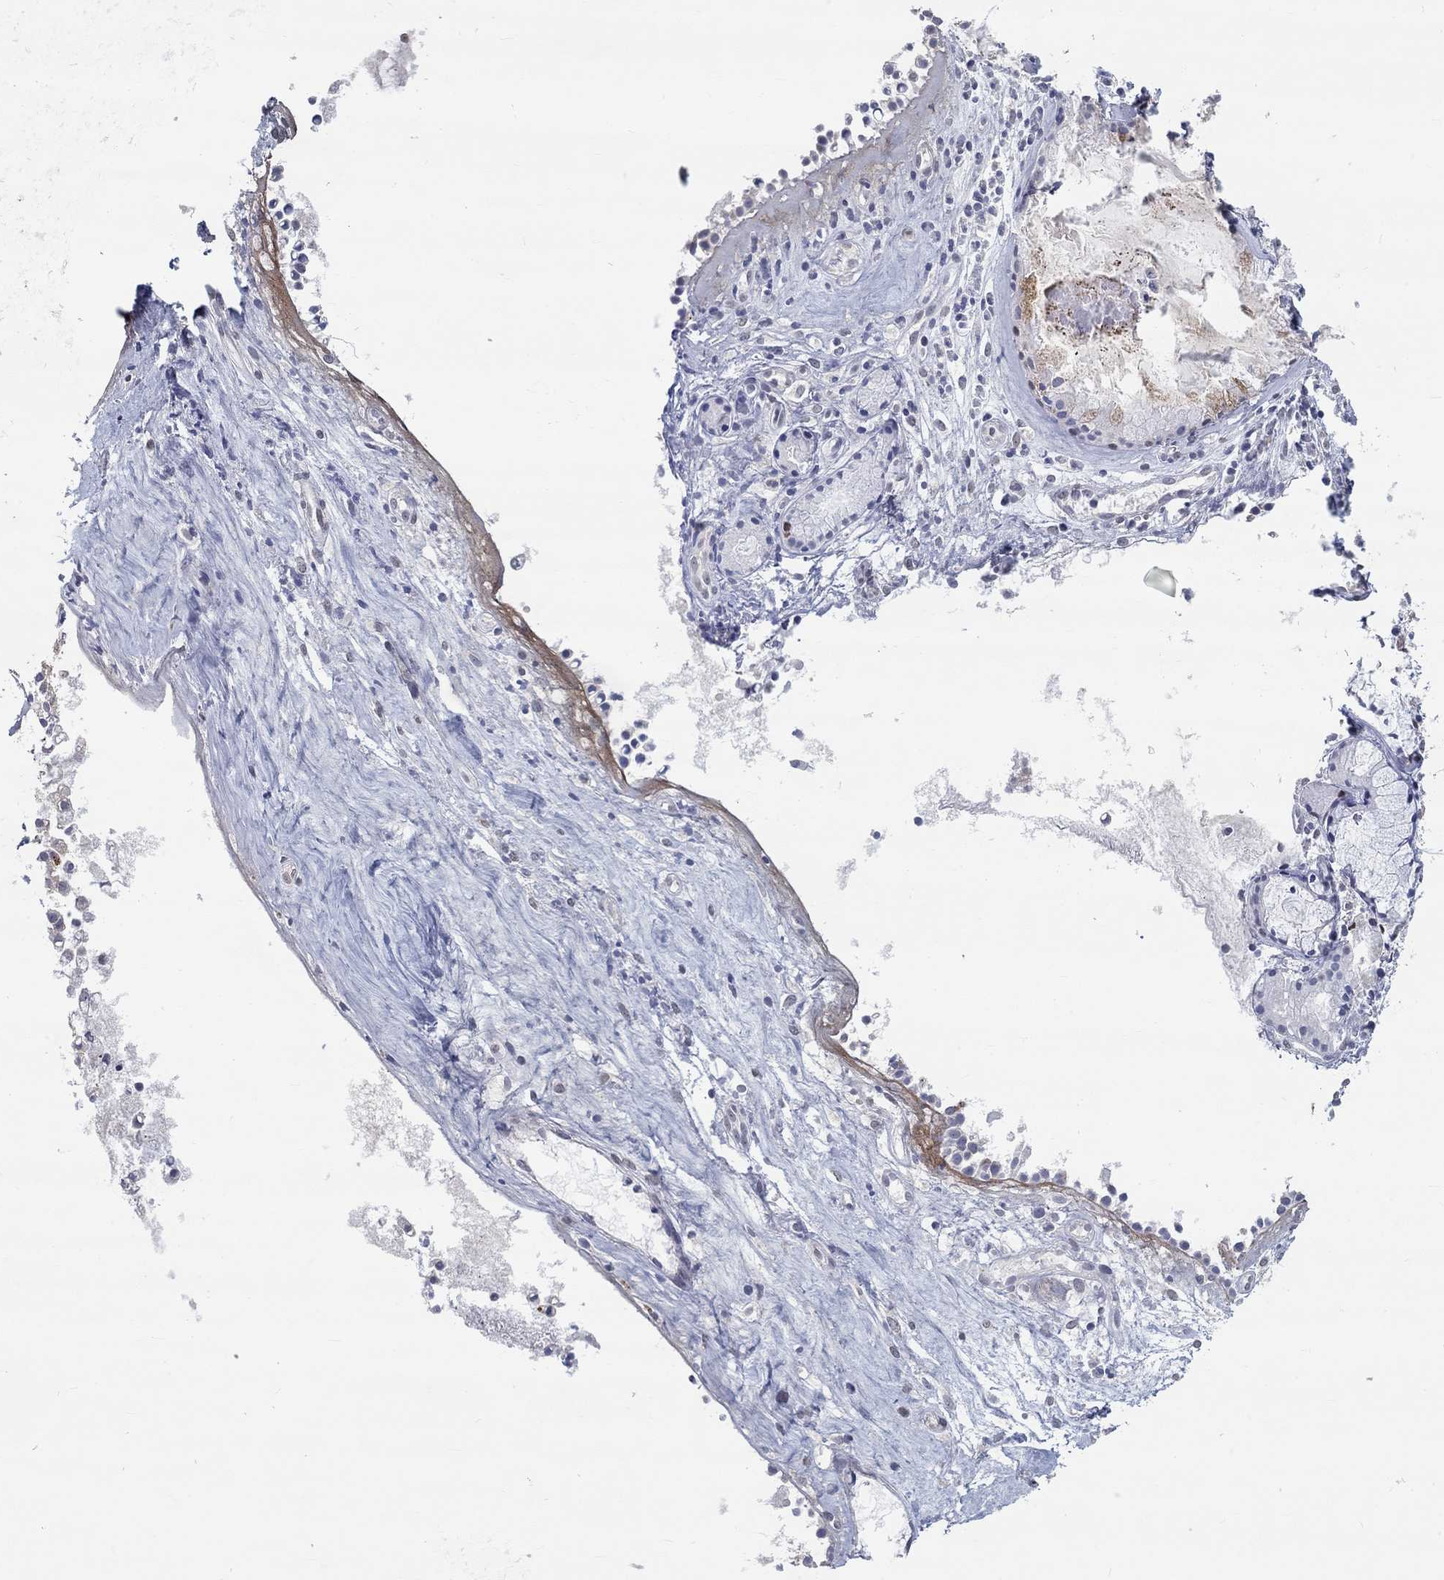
{"staining": {"intensity": "negative", "quantity": "none", "location": "none"}, "tissue": "nasopharynx", "cell_type": "Respiratory epithelial cells", "image_type": "normal", "snomed": [{"axis": "morphology", "description": "Normal tissue, NOS"}, {"axis": "topography", "description": "Nasopharynx"}], "caption": "Photomicrograph shows no significant protein staining in respiratory epithelial cells of unremarkable nasopharynx. (Immunohistochemistry, brightfield microscopy, high magnification).", "gene": "FGF2", "patient": {"sex": "female", "age": 47}}